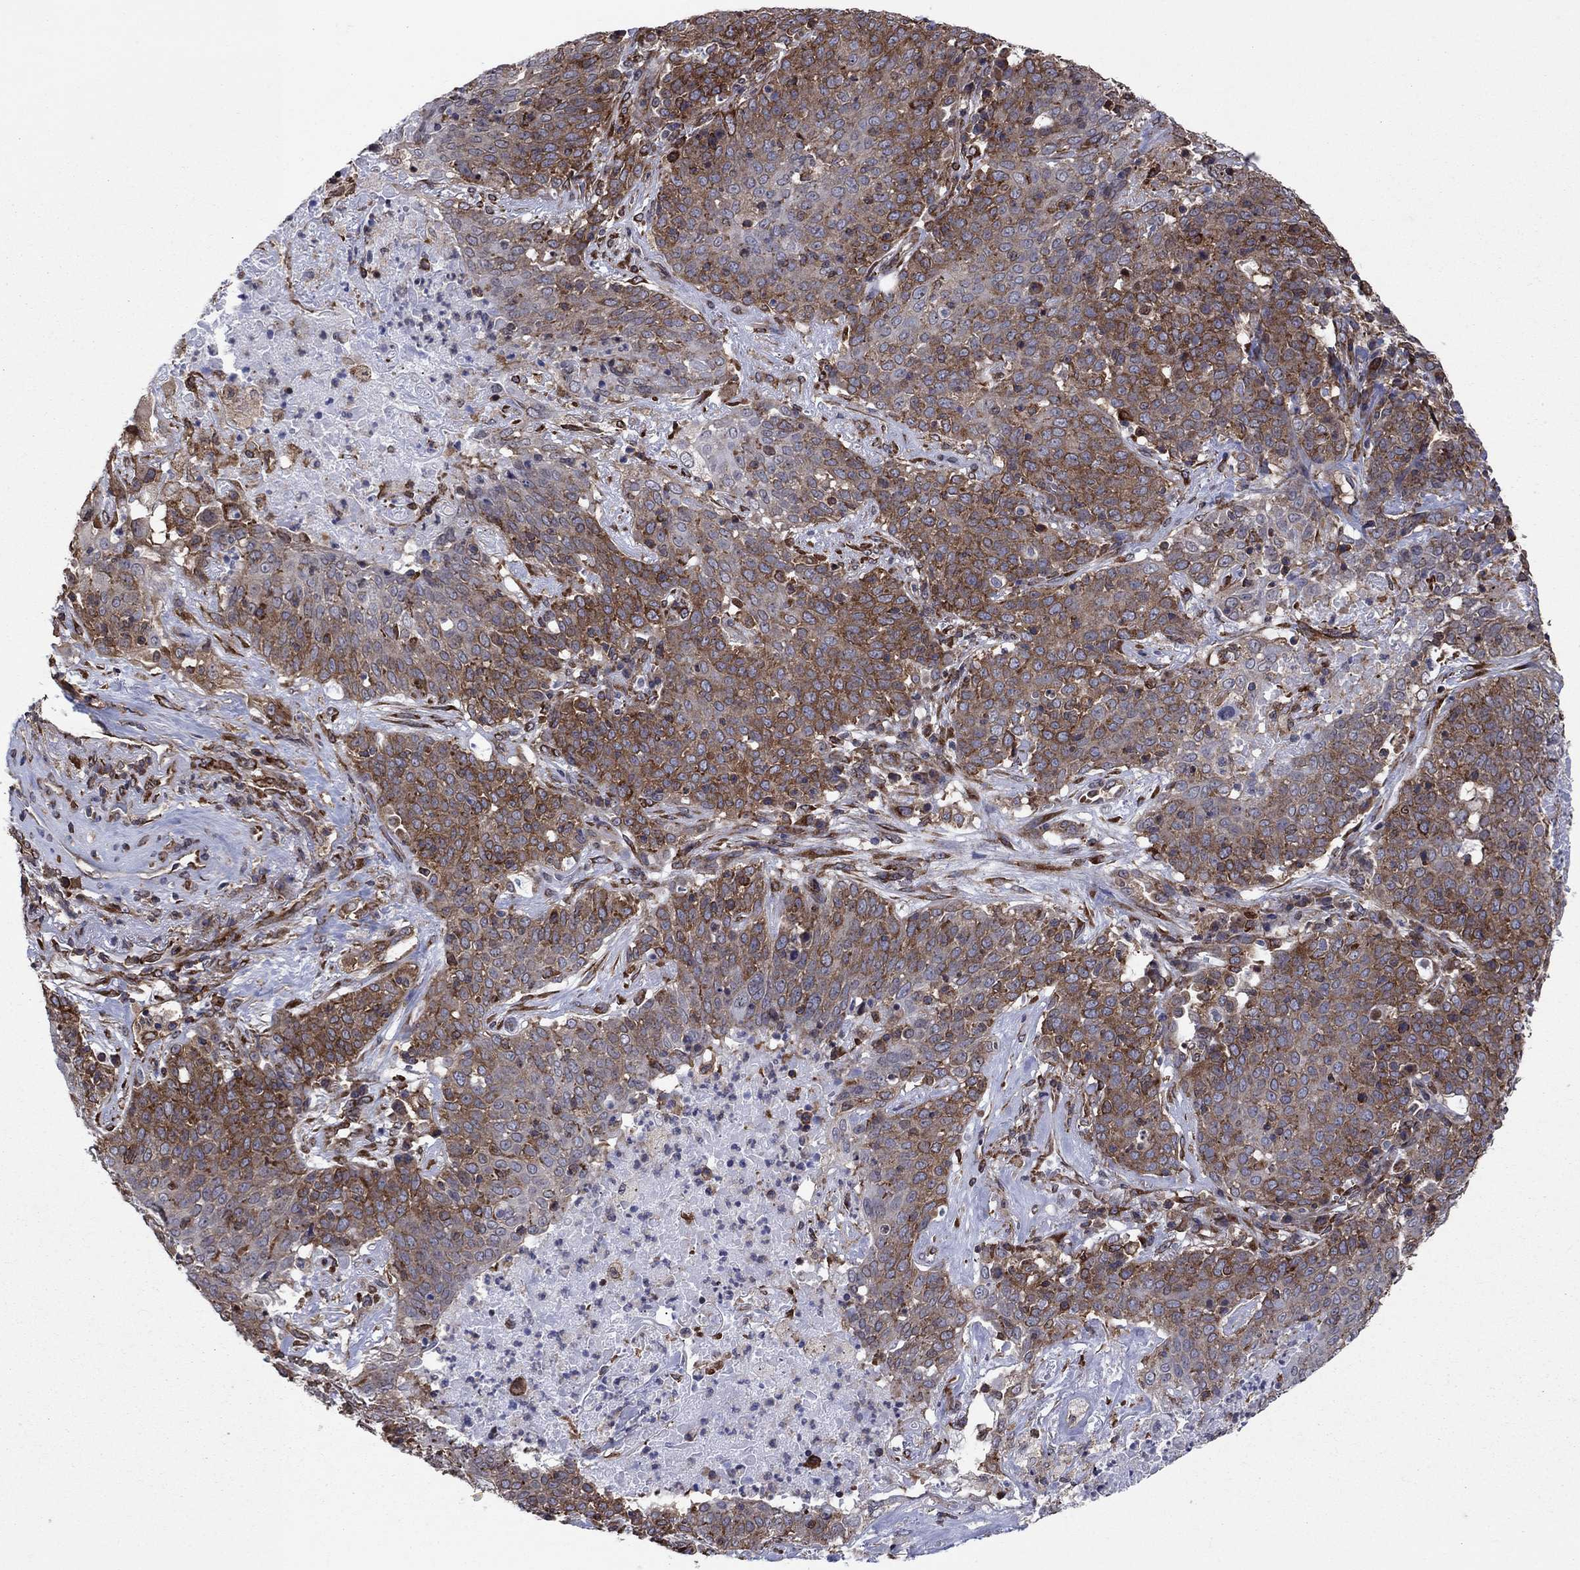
{"staining": {"intensity": "strong", "quantity": "25%-75%", "location": "cytoplasmic/membranous"}, "tissue": "lung cancer", "cell_type": "Tumor cells", "image_type": "cancer", "snomed": [{"axis": "morphology", "description": "Squamous cell carcinoma, NOS"}, {"axis": "topography", "description": "Lung"}], "caption": "The micrograph exhibits a brown stain indicating the presence of a protein in the cytoplasmic/membranous of tumor cells in lung squamous cell carcinoma. The staining was performed using DAB to visualize the protein expression in brown, while the nuclei were stained in blue with hematoxylin (Magnification: 20x).", "gene": "YBX1", "patient": {"sex": "male", "age": 82}}